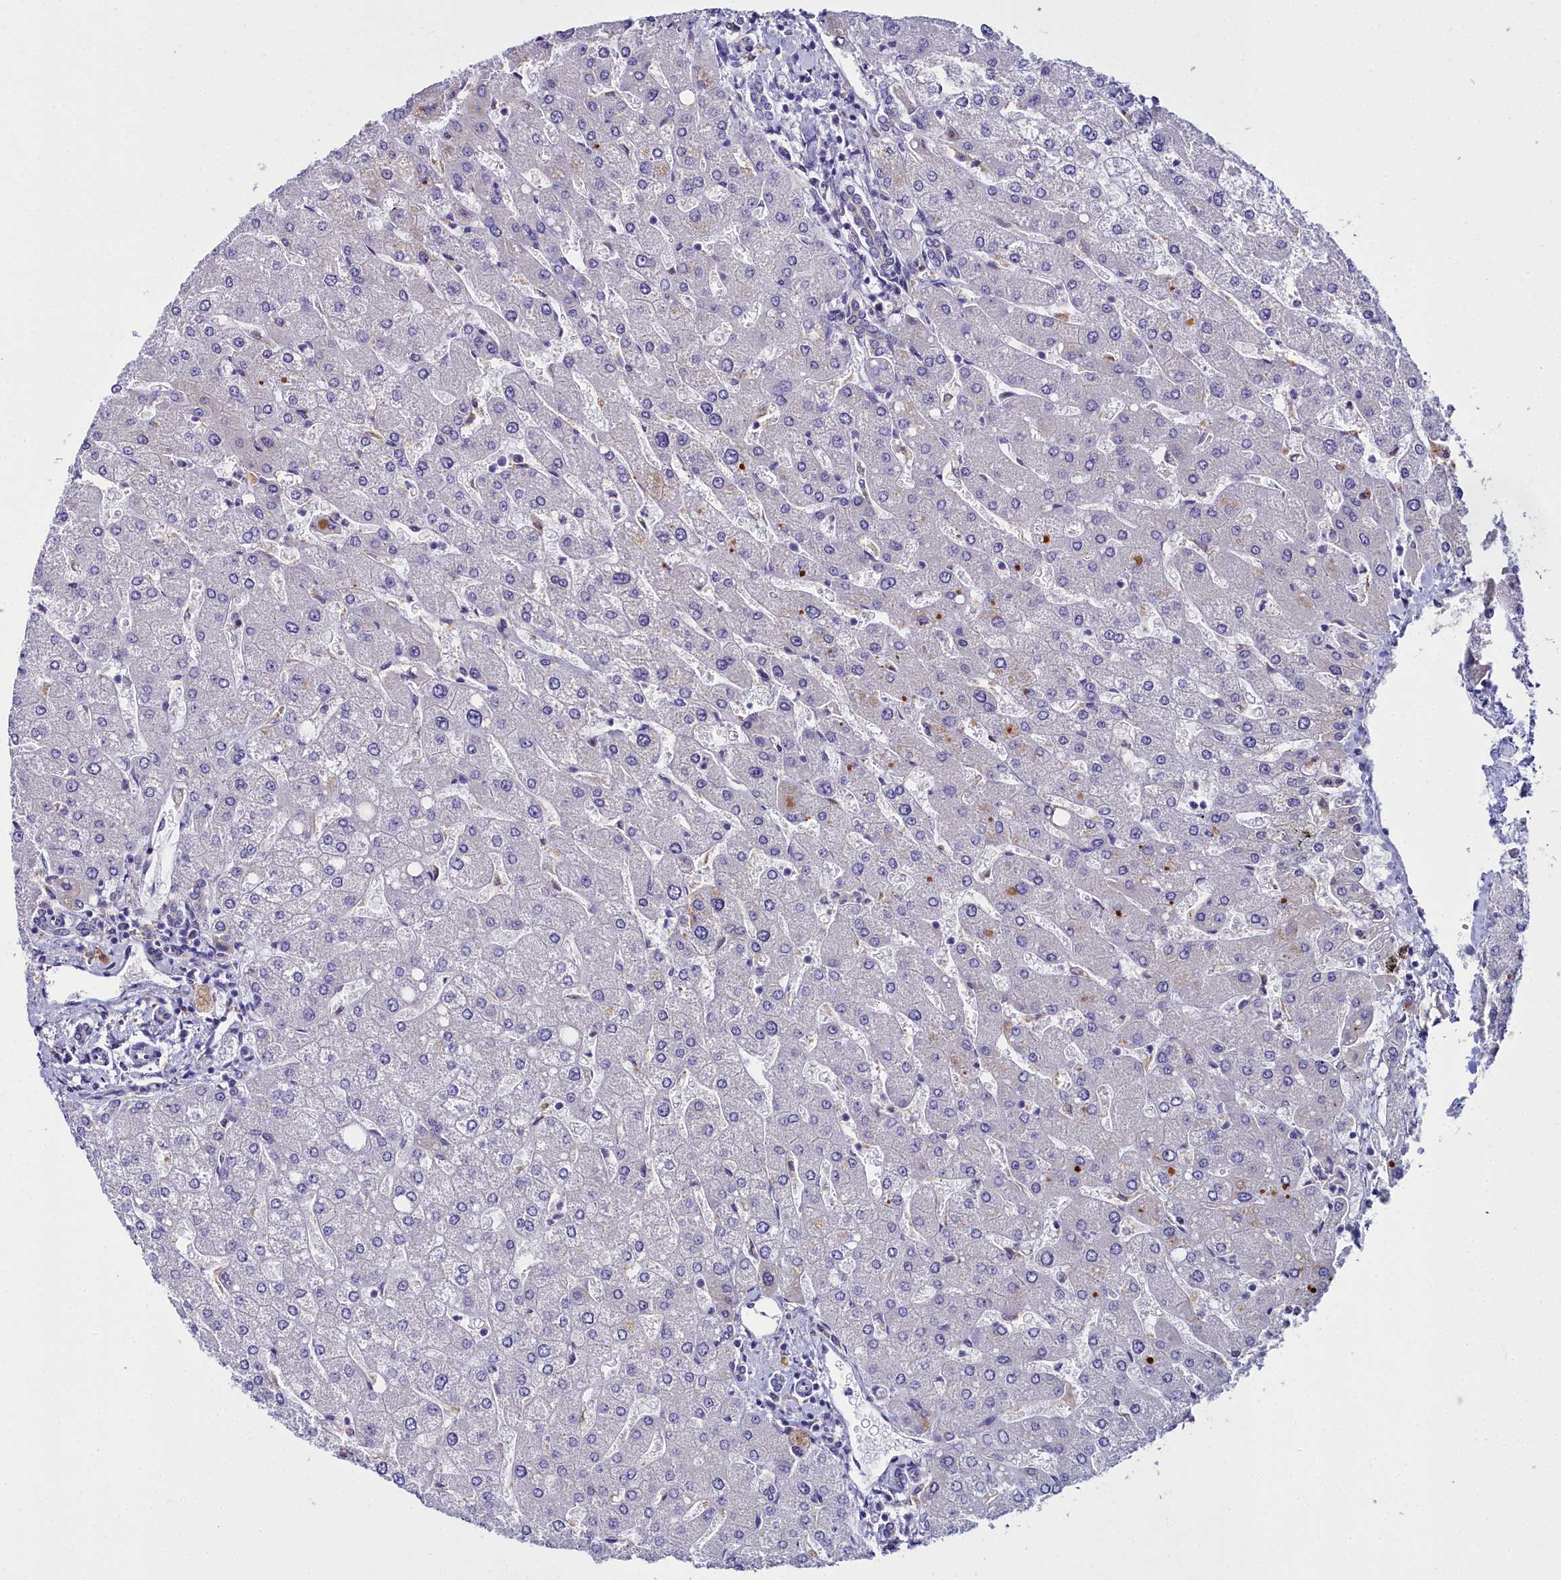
{"staining": {"intensity": "negative", "quantity": "none", "location": "none"}, "tissue": "liver", "cell_type": "Cholangiocytes", "image_type": "normal", "snomed": [{"axis": "morphology", "description": "Normal tissue, NOS"}, {"axis": "topography", "description": "Liver"}], "caption": "Immunohistochemistry of benign liver demonstrates no staining in cholangiocytes.", "gene": "ELAPOR2", "patient": {"sex": "male", "age": 55}}